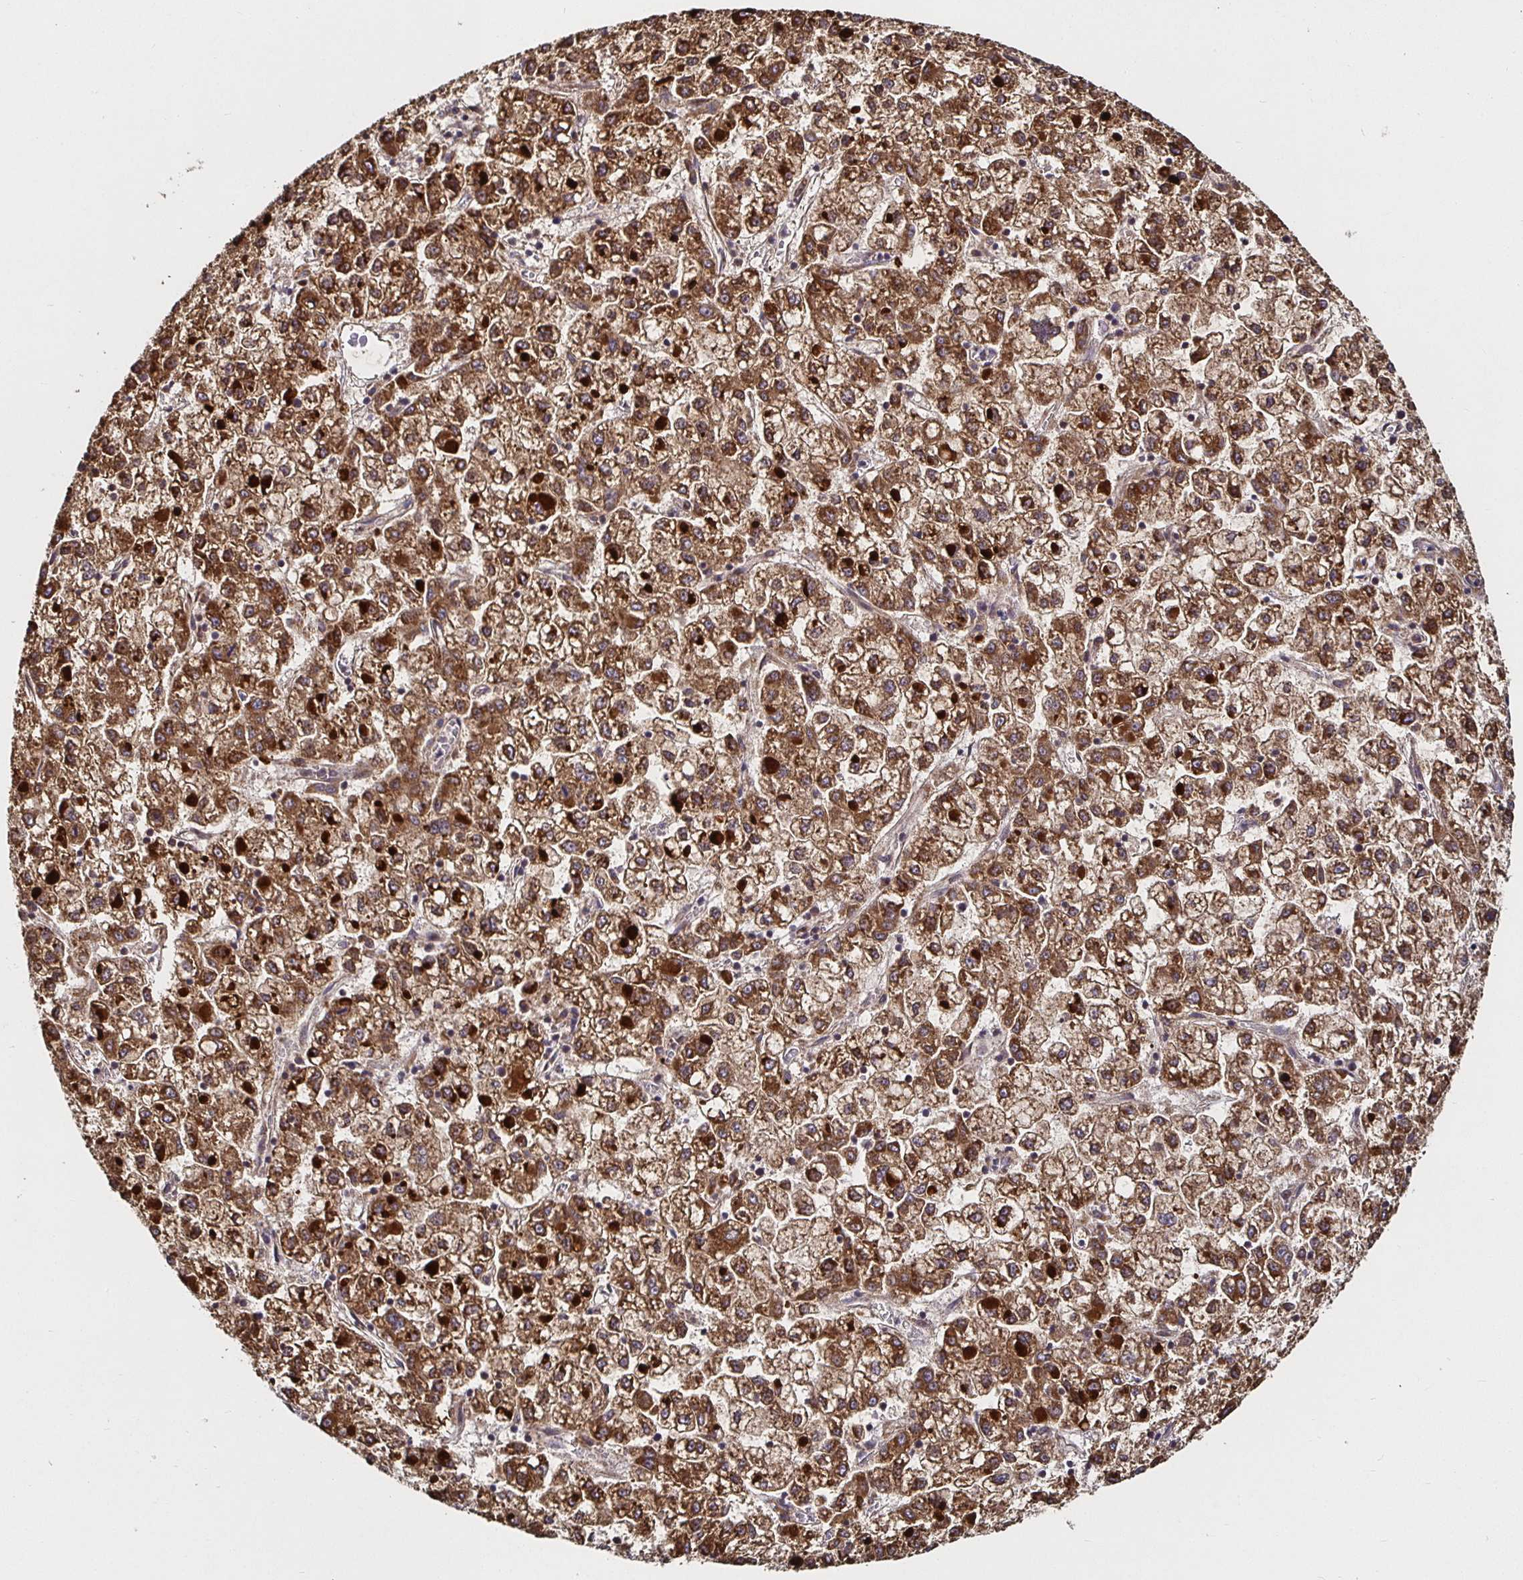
{"staining": {"intensity": "strong", "quantity": ">75%", "location": "cytoplasmic/membranous"}, "tissue": "liver cancer", "cell_type": "Tumor cells", "image_type": "cancer", "snomed": [{"axis": "morphology", "description": "Carcinoma, Hepatocellular, NOS"}, {"axis": "topography", "description": "Liver"}], "caption": "Immunohistochemistry image of neoplastic tissue: liver cancer stained using immunohistochemistry (IHC) reveals high levels of strong protein expression localized specifically in the cytoplasmic/membranous of tumor cells, appearing as a cytoplasmic/membranous brown color.", "gene": "MLST8", "patient": {"sex": "male", "age": 40}}